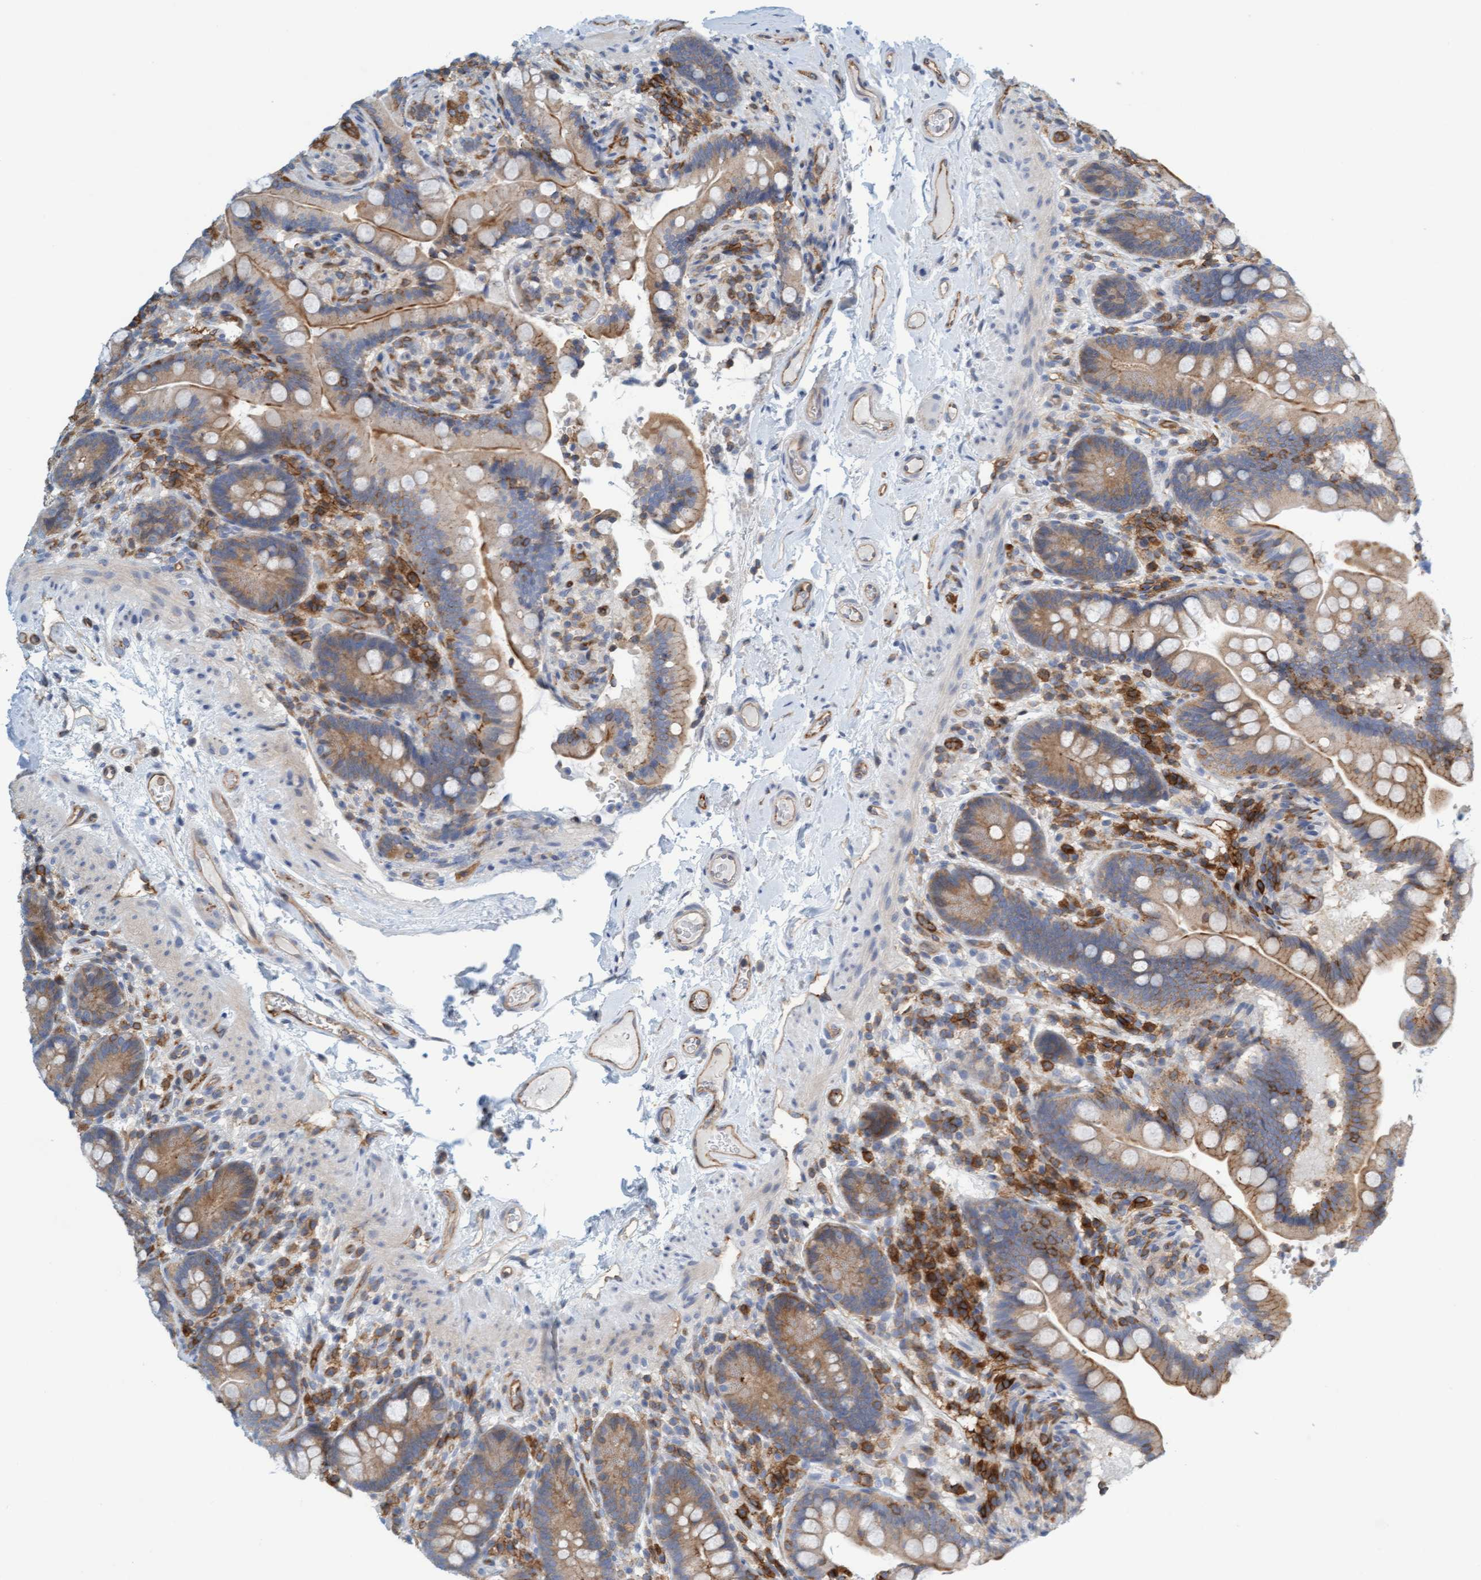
{"staining": {"intensity": "moderate", "quantity": ">75%", "location": "cytoplasmic/membranous"}, "tissue": "colon", "cell_type": "Endothelial cells", "image_type": "normal", "snomed": [{"axis": "morphology", "description": "Normal tissue, NOS"}, {"axis": "topography", "description": "Smooth muscle"}, {"axis": "topography", "description": "Colon"}], "caption": "Endothelial cells show medium levels of moderate cytoplasmic/membranous positivity in approximately >75% of cells in unremarkable colon.", "gene": "PRKD2", "patient": {"sex": "male", "age": 73}}